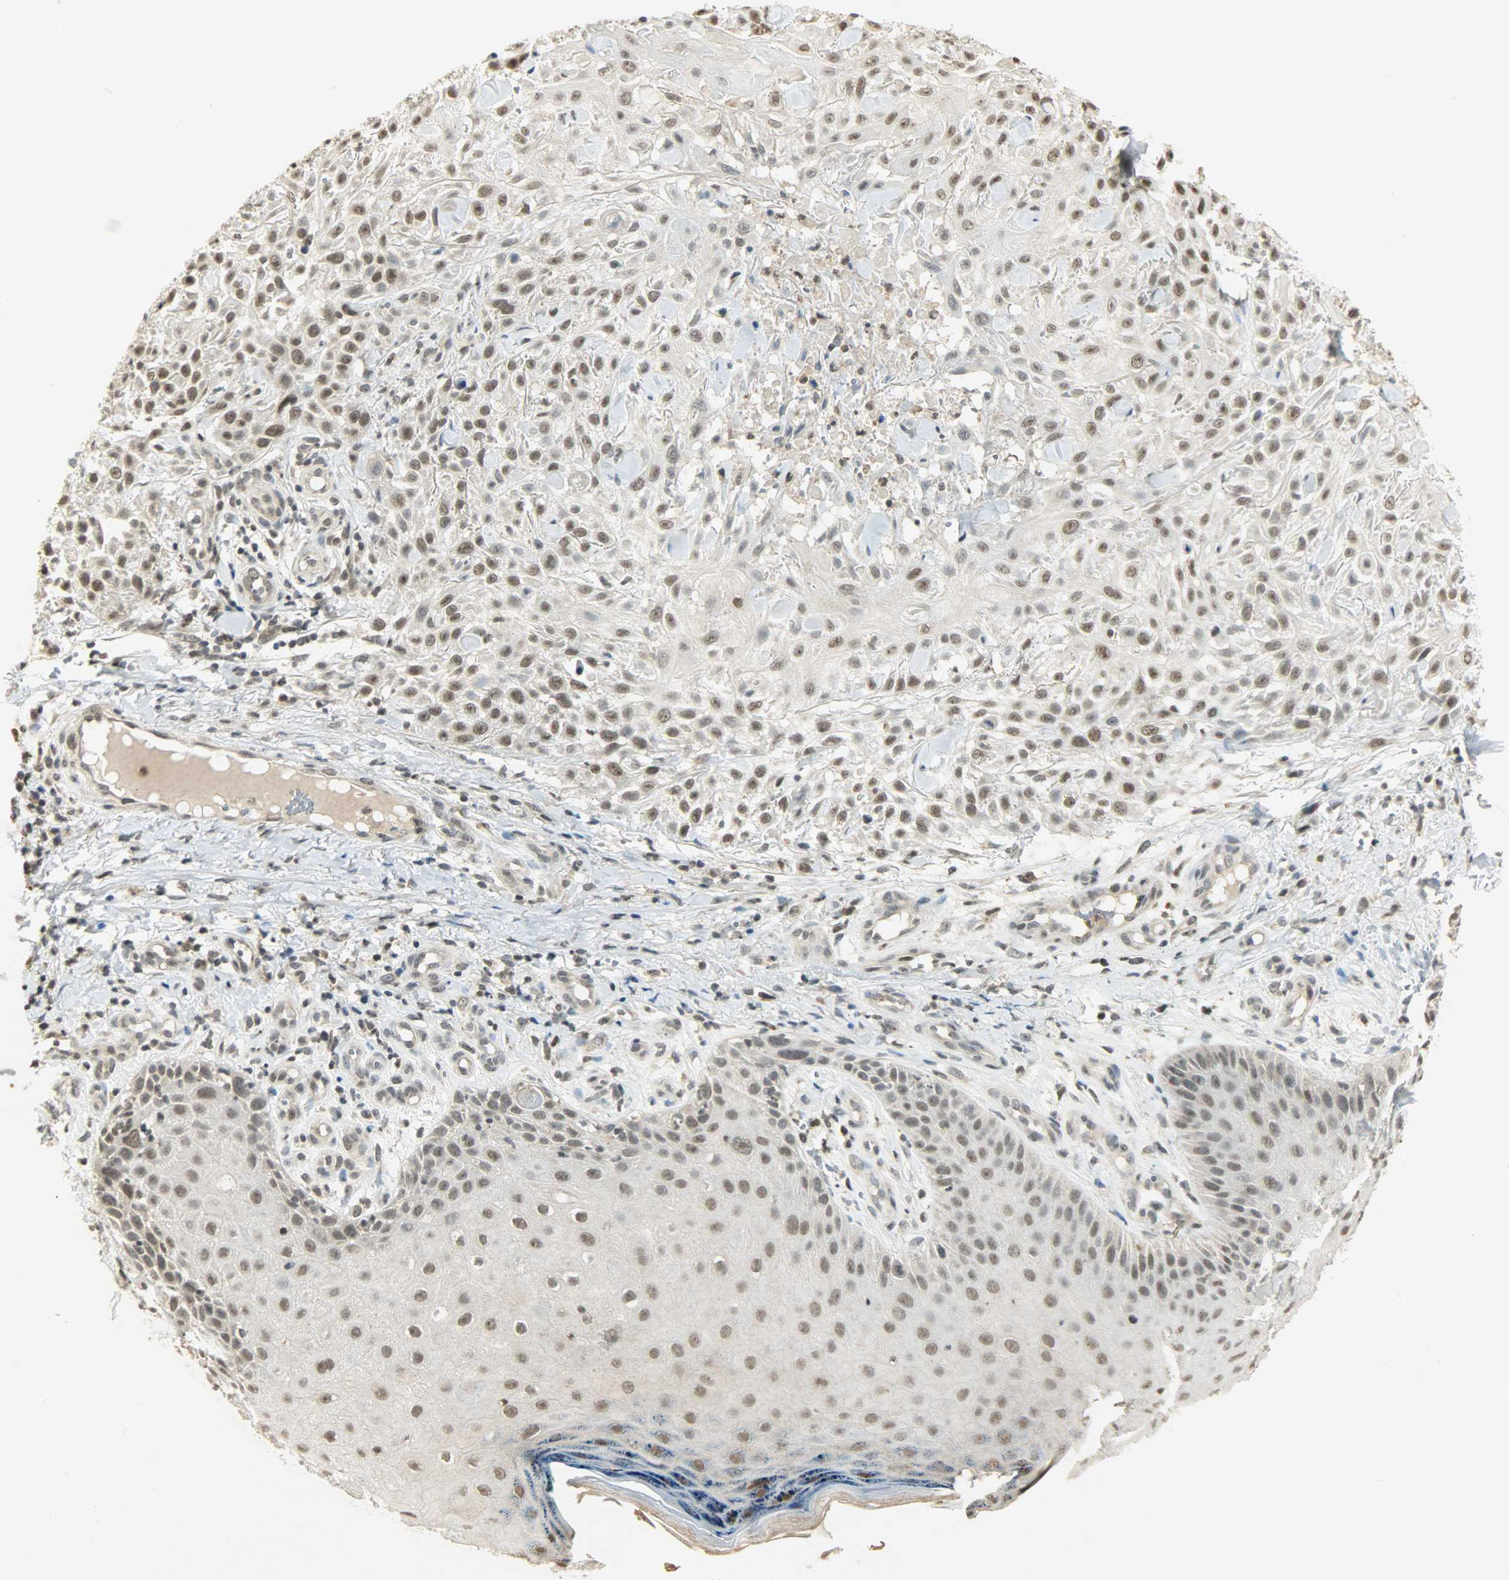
{"staining": {"intensity": "weak", "quantity": "25%-75%", "location": "nuclear"}, "tissue": "skin cancer", "cell_type": "Tumor cells", "image_type": "cancer", "snomed": [{"axis": "morphology", "description": "Squamous cell carcinoma, NOS"}, {"axis": "topography", "description": "Skin"}], "caption": "A low amount of weak nuclear positivity is present in about 25%-75% of tumor cells in skin cancer (squamous cell carcinoma) tissue.", "gene": "SMARCA5", "patient": {"sex": "female", "age": 42}}